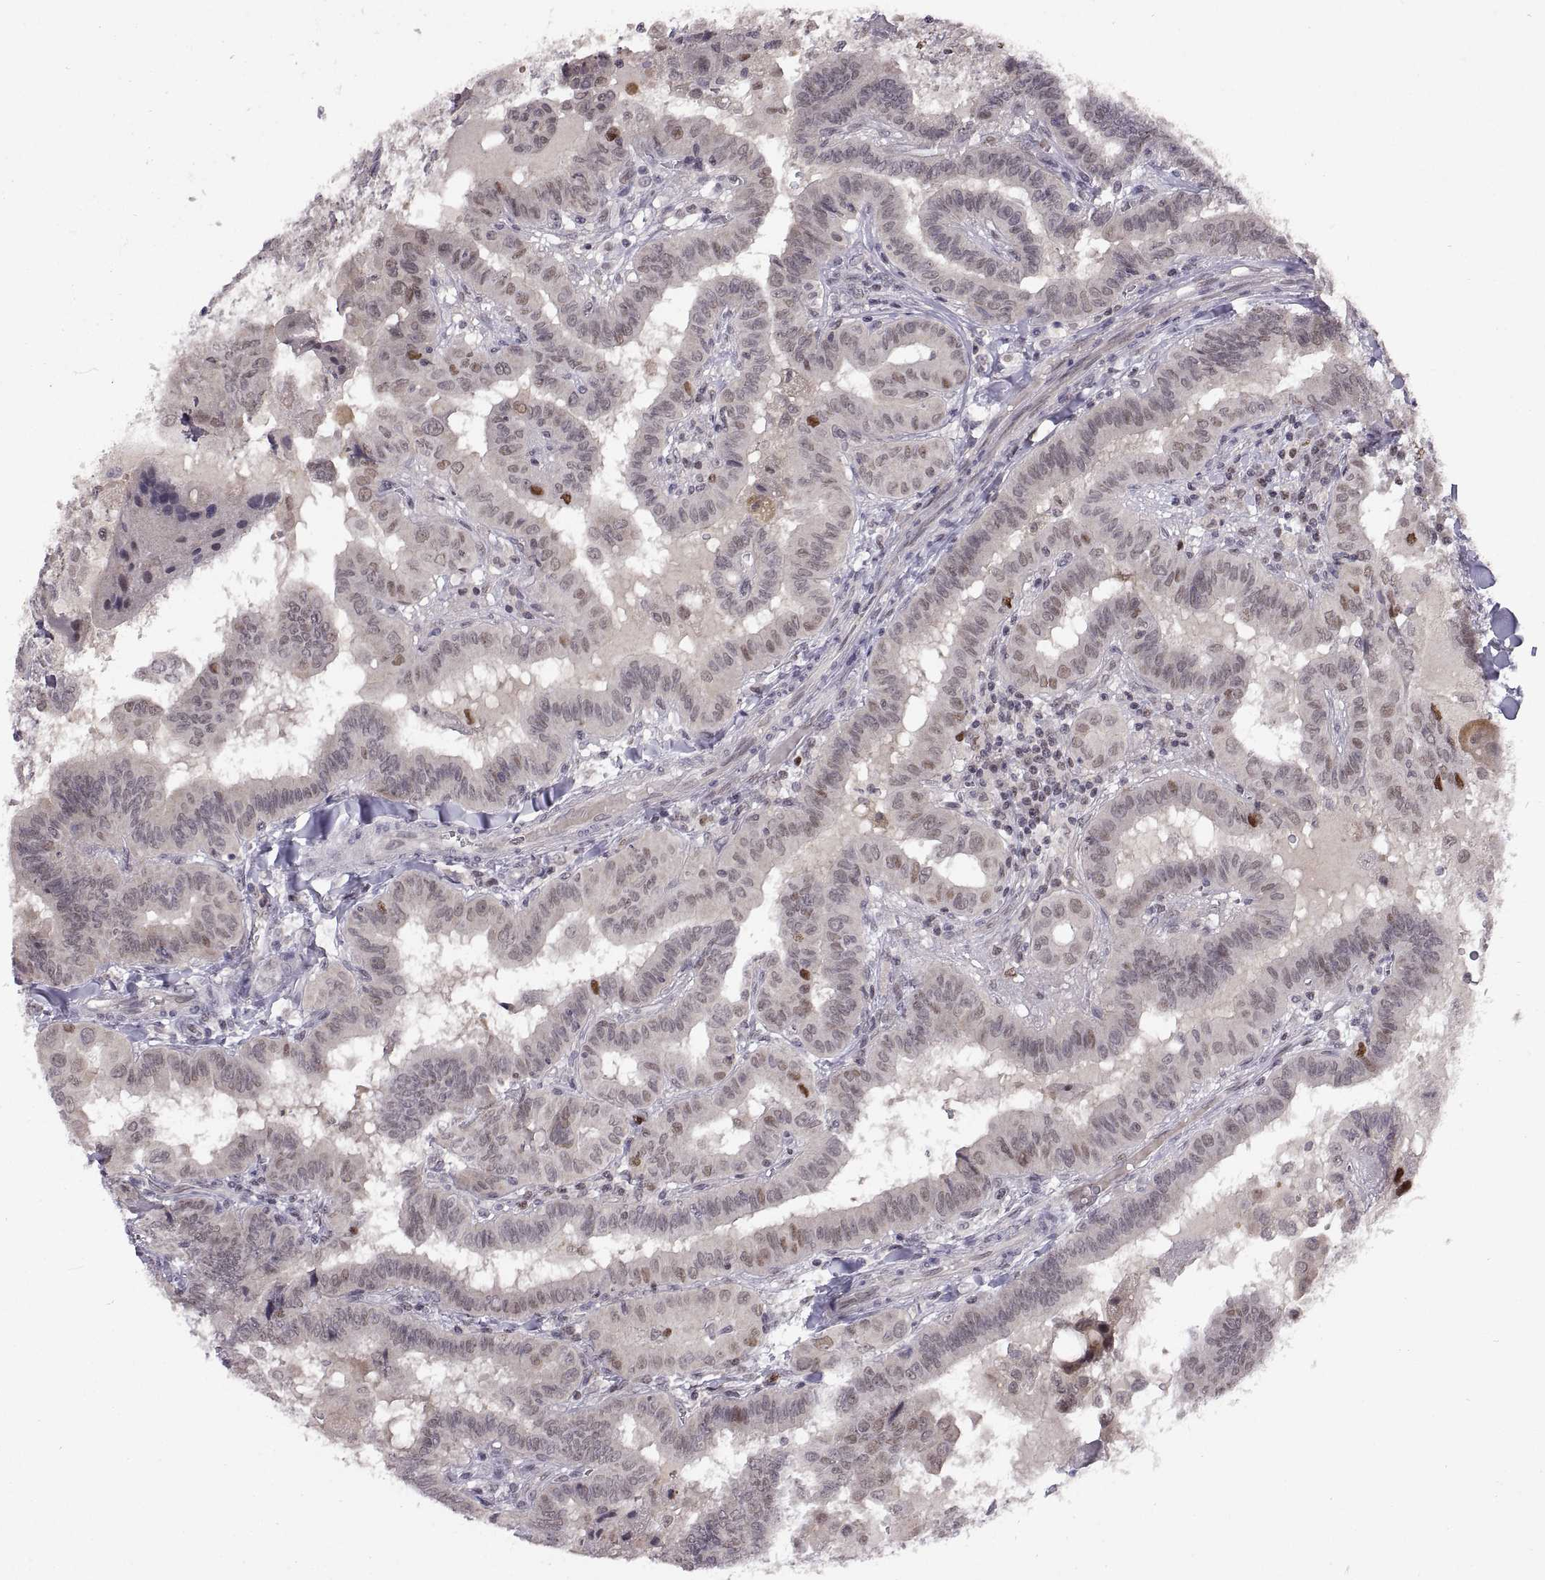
{"staining": {"intensity": "weak", "quantity": "25%-75%", "location": "cytoplasmic/membranous,nuclear"}, "tissue": "thyroid cancer", "cell_type": "Tumor cells", "image_type": "cancer", "snomed": [{"axis": "morphology", "description": "Papillary adenocarcinoma, NOS"}, {"axis": "topography", "description": "Thyroid gland"}], "caption": "Protein expression analysis of thyroid cancer exhibits weak cytoplasmic/membranous and nuclear expression in approximately 25%-75% of tumor cells. Using DAB (brown) and hematoxylin (blue) stains, captured at high magnification using brightfield microscopy.", "gene": "CHFR", "patient": {"sex": "female", "age": 37}}